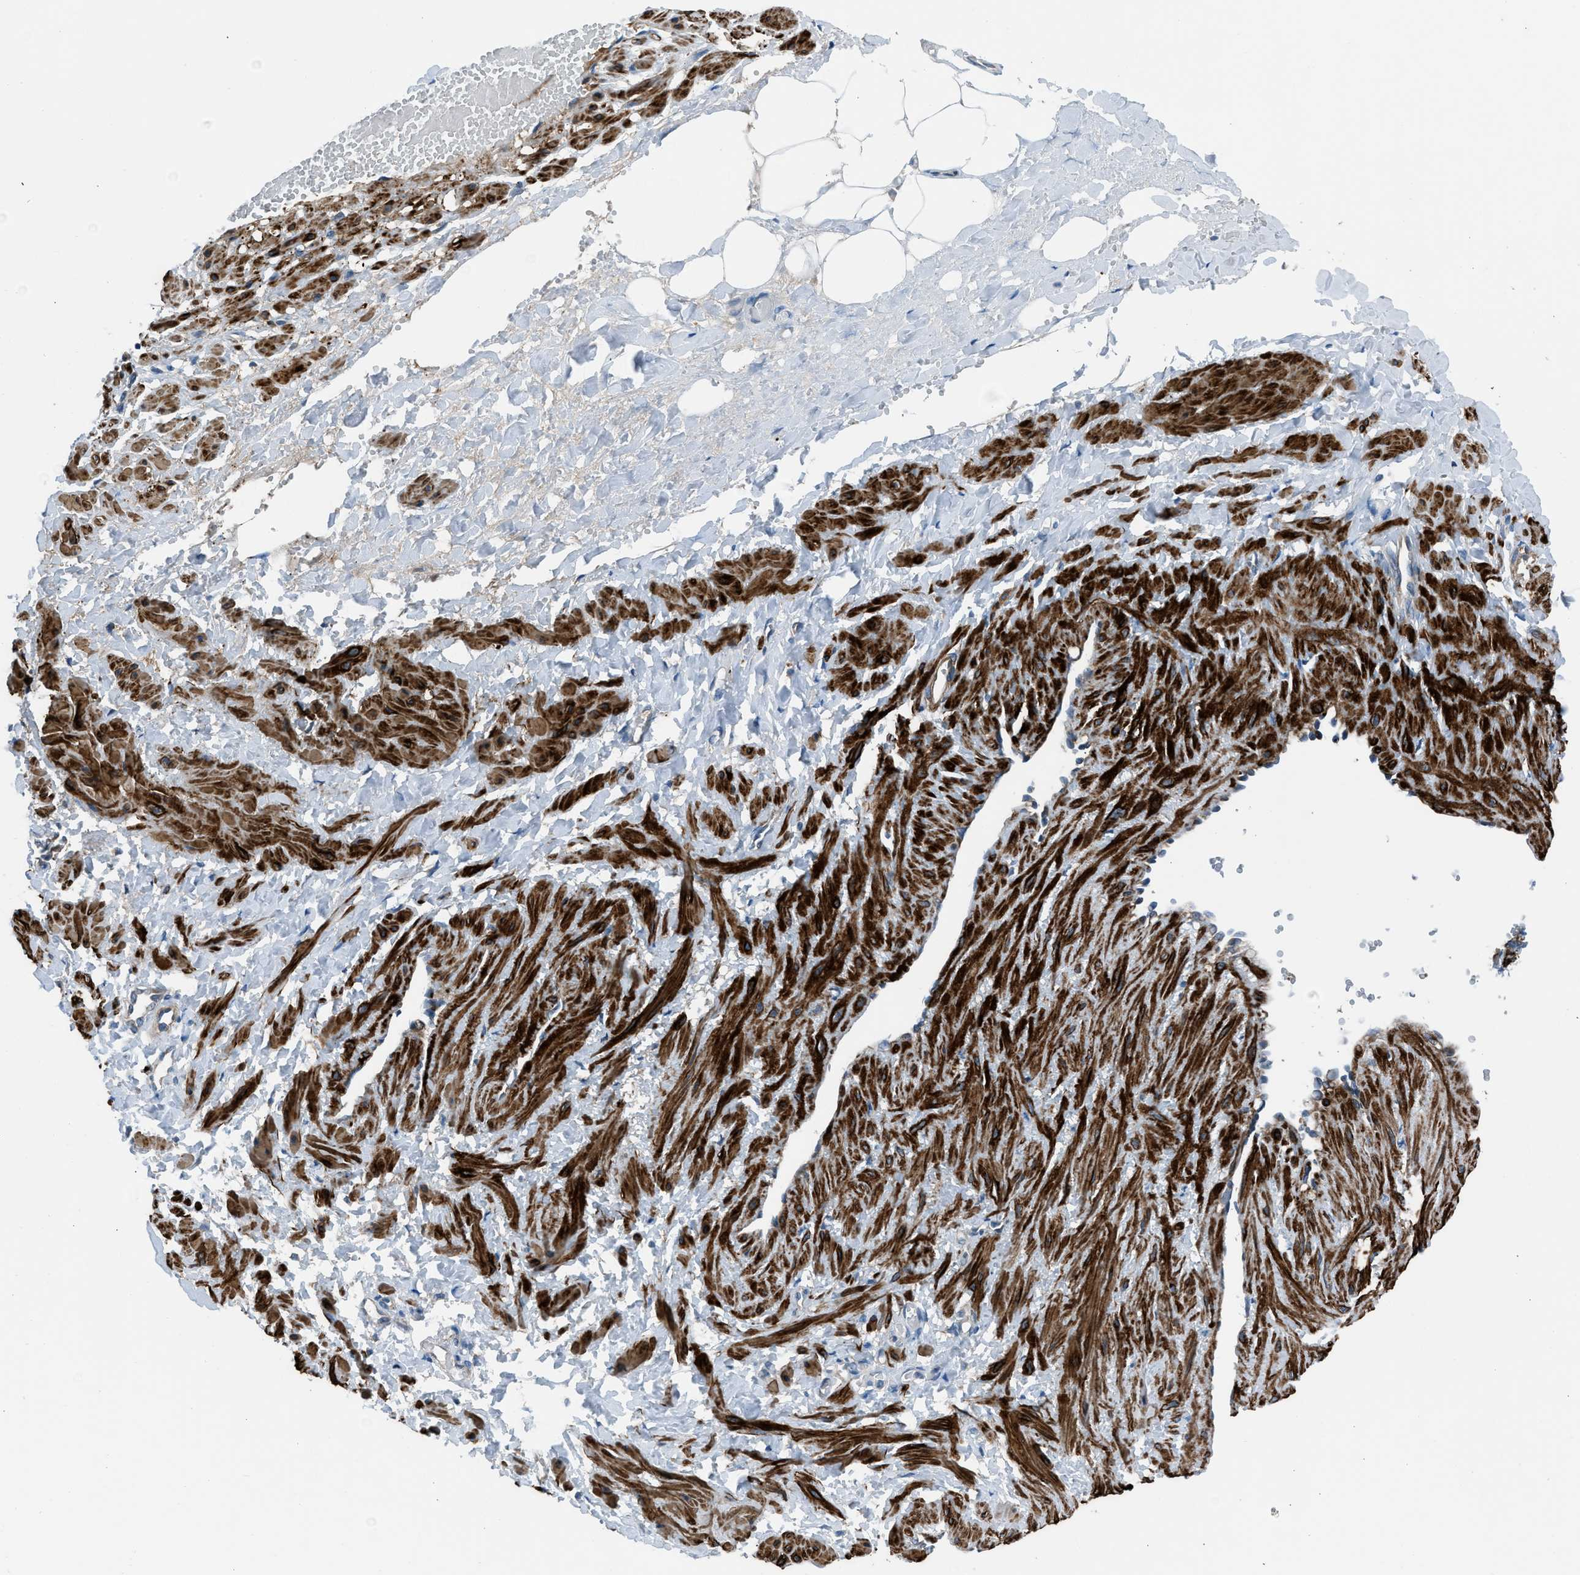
{"staining": {"intensity": "negative", "quantity": "none", "location": "none"}, "tissue": "adipose tissue", "cell_type": "Adipocytes", "image_type": "normal", "snomed": [{"axis": "morphology", "description": "Normal tissue, NOS"}, {"axis": "topography", "description": "Soft tissue"}, {"axis": "topography", "description": "Vascular tissue"}], "caption": "A high-resolution image shows immunohistochemistry (IHC) staining of benign adipose tissue, which reveals no significant expression in adipocytes.", "gene": "LMBR1", "patient": {"sex": "female", "age": 35}}